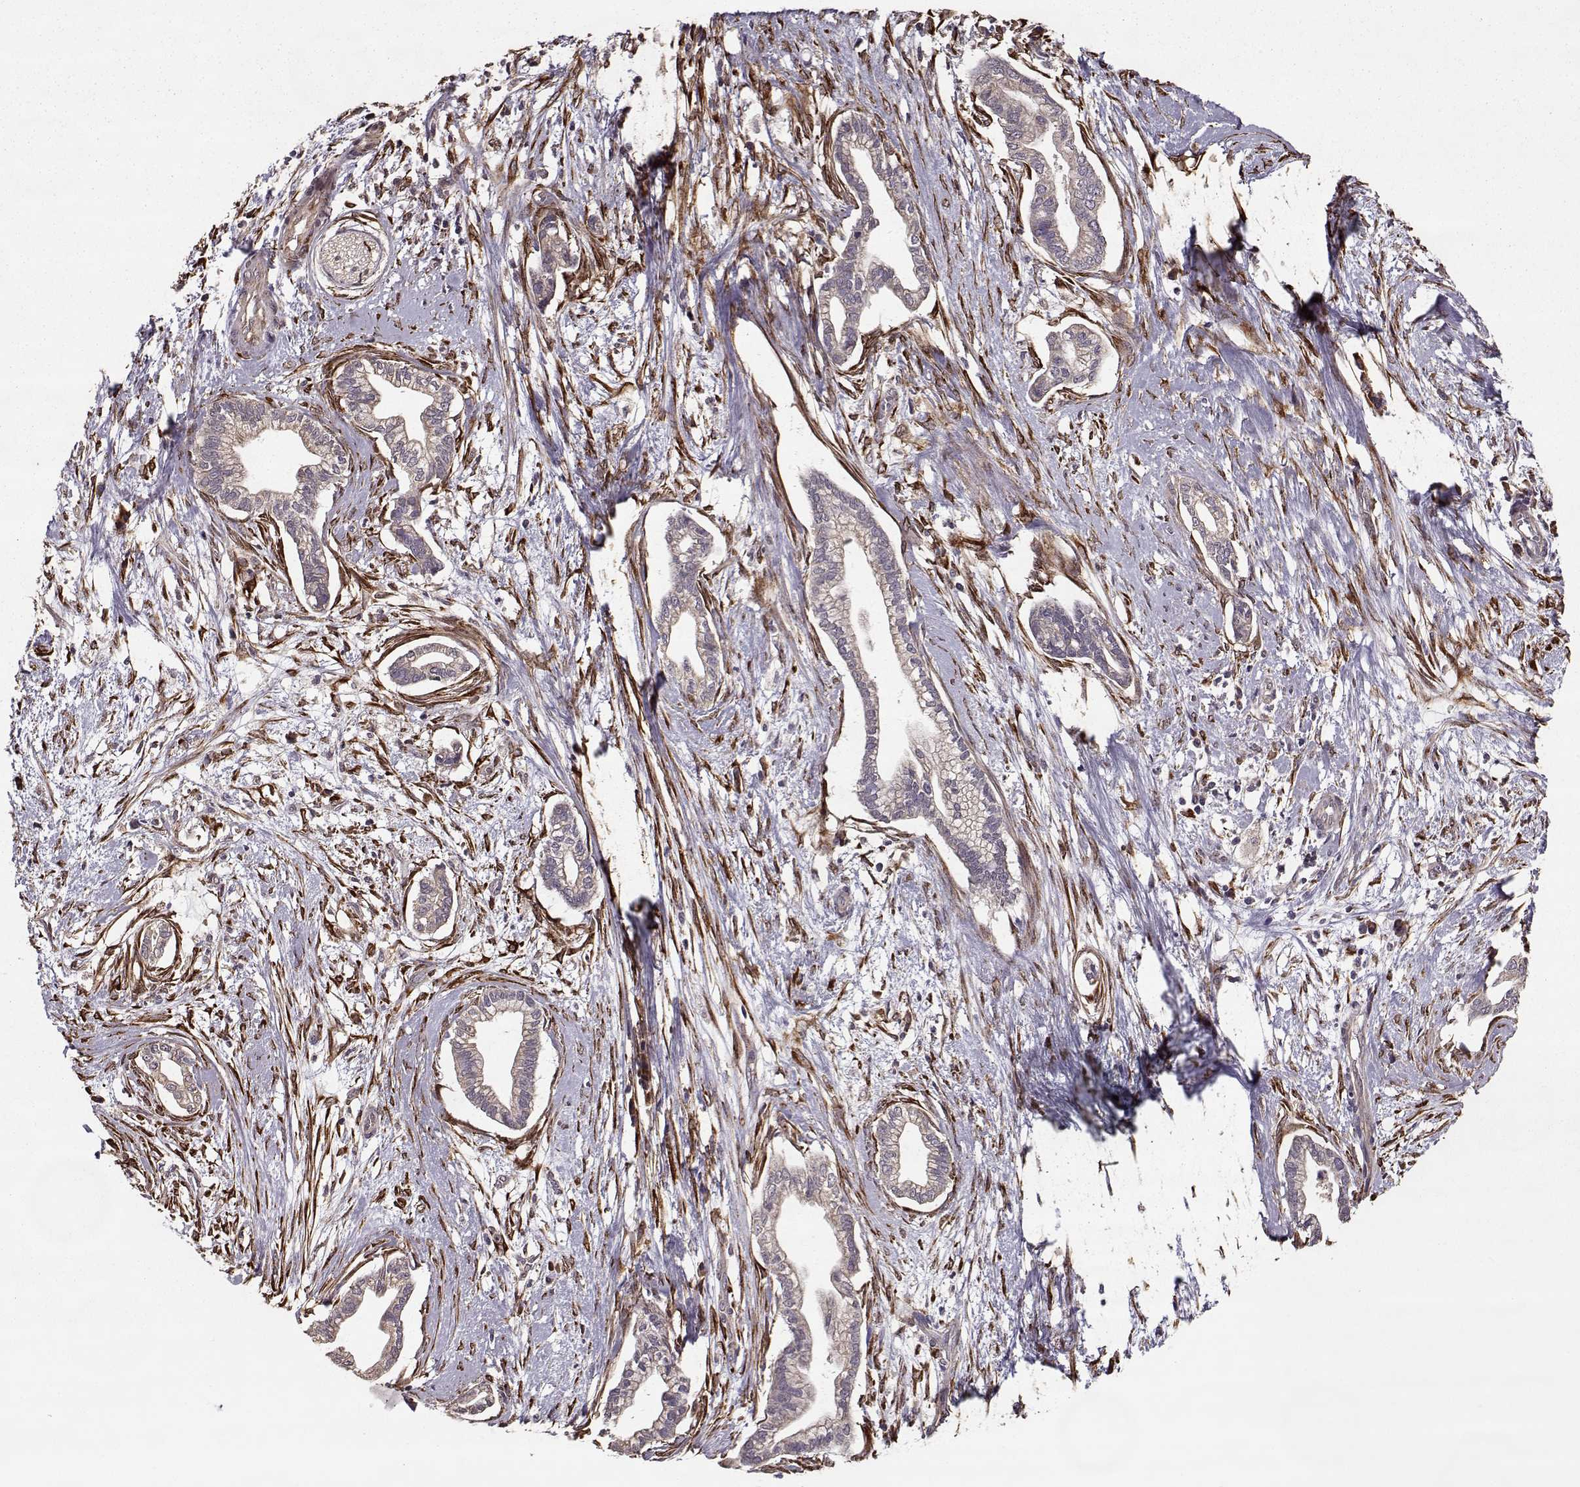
{"staining": {"intensity": "weak", "quantity": "<25%", "location": "cytoplasmic/membranous"}, "tissue": "cervical cancer", "cell_type": "Tumor cells", "image_type": "cancer", "snomed": [{"axis": "morphology", "description": "Adenocarcinoma, NOS"}, {"axis": "topography", "description": "Cervix"}], "caption": "There is no significant staining in tumor cells of cervical adenocarcinoma.", "gene": "IMMP1L", "patient": {"sex": "female", "age": 62}}